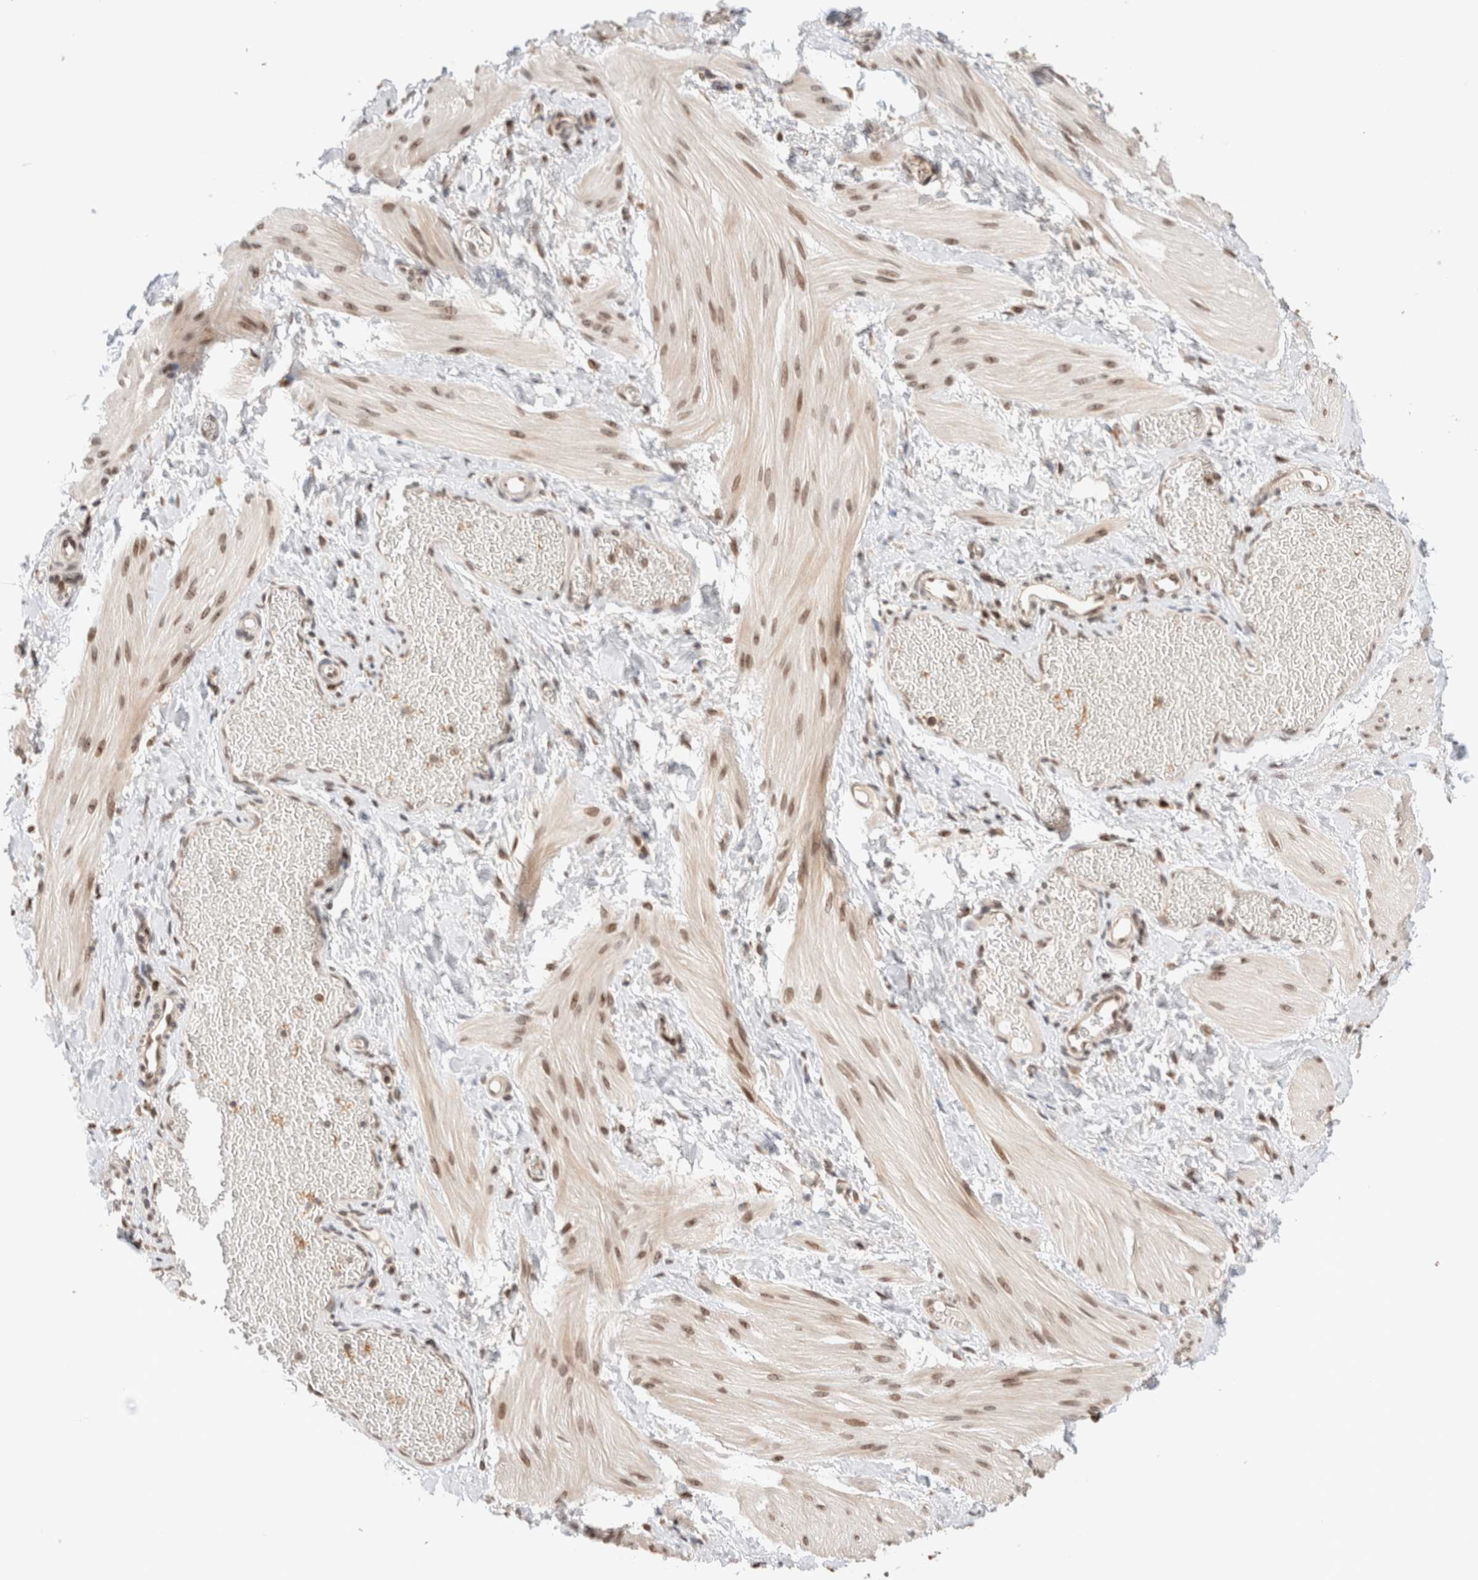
{"staining": {"intensity": "moderate", "quantity": ">75%", "location": "nuclear"}, "tissue": "smooth muscle", "cell_type": "Smooth muscle cells", "image_type": "normal", "snomed": [{"axis": "morphology", "description": "Normal tissue, NOS"}, {"axis": "topography", "description": "Smooth muscle"}], "caption": "Brown immunohistochemical staining in unremarkable human smooth muscle shows moderate nuclear staining in about >75% of smooth muscle cells. (DAB (3,3'-diaminobenzidine) IHC, brown staining for protein, blue staining for nuclei).", "gene": "TPR", "patient": {"sex": "male", "age": 16}}